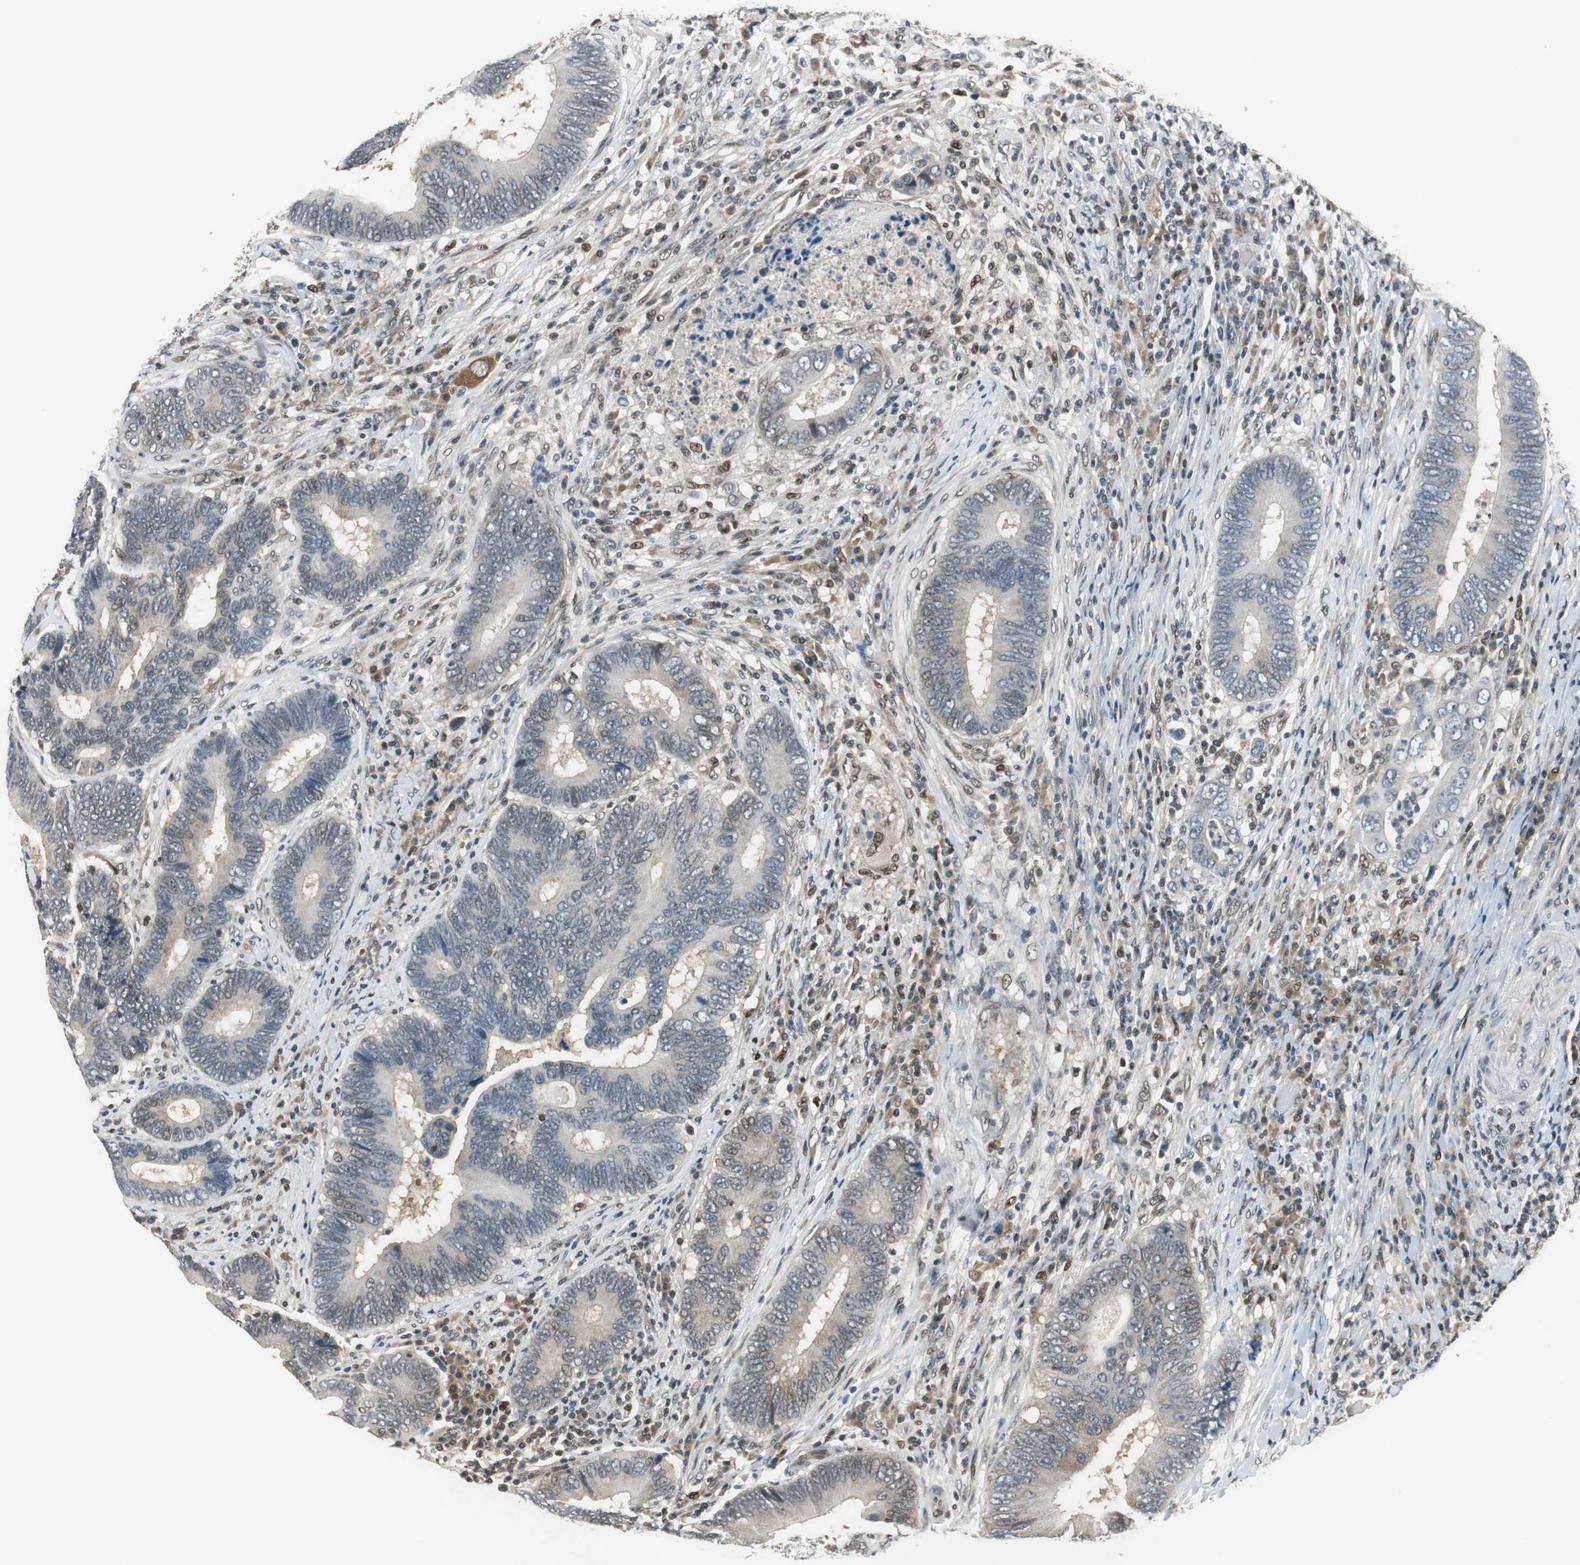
{"staining": {"intensity": "weak", "quantity": "25%-75%", "location": "cytoplasmic/membranous"}, "tissue": "colorectal cancer", "cell_type": "Tumor cells", "image_type": "cancer", "snomed": [{"axis": "morphology", "description": "Adenocarcinoma, NOS"}, {"axis": "topography", "description": "Colon"}], "caption": "Colorectal cancer (adenocarcinoma) stained with DAB immunohistochemistry (IHC) demonstrates low levels of weak cytoplasmic/membranous positivity in approximately 25%-75% of tumor cells. The staining was performed using DAB to visualize the protein expression in brown, while the nuclei were stained in blue with hematoxylin (Magnification: 20x).", "gene": "MAFB", "patient": {"sex": "female", "age": 78}}